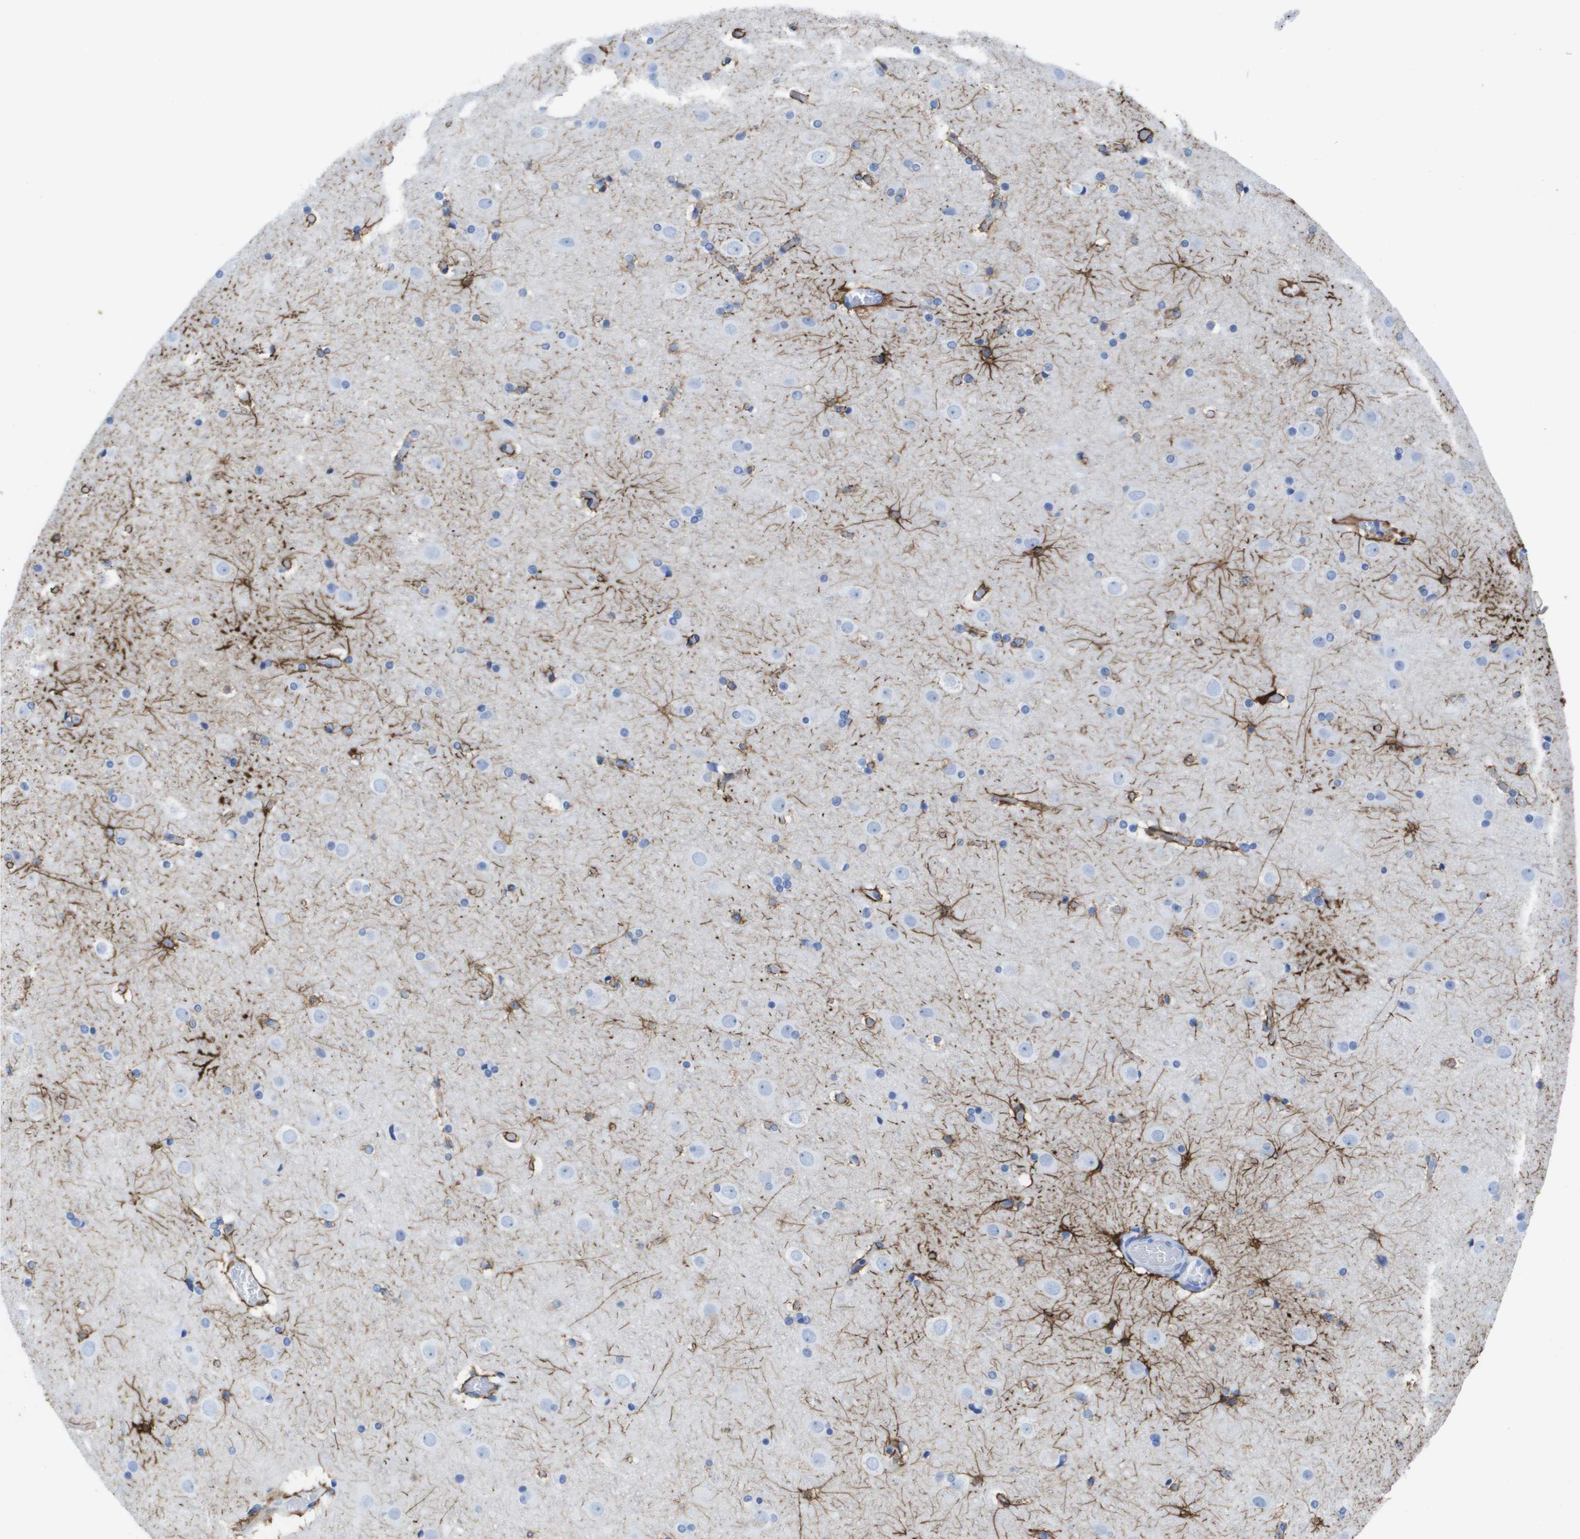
{"staining": {"intensity": "negative", "quantity": "none", "location": "none"}, "tissue": "cerebral cortex", "cell_type": "Endothelial cells", "image_type": "normal", "snomed": [{"axis": "morphology", "description": "Normal tissue, NOS"}, {"axis": "topography", "description": "Cerebral cortex"}], "caption": "This photomicrograph is of benign cerebral cortex stained with immunohistochemistry to label a protein in brown with the nuclei are counter-stained blue. There is no positivity in endothelial cells.", "gene": "KCNA3", "patient": {"sex": "male", "age": 57}}